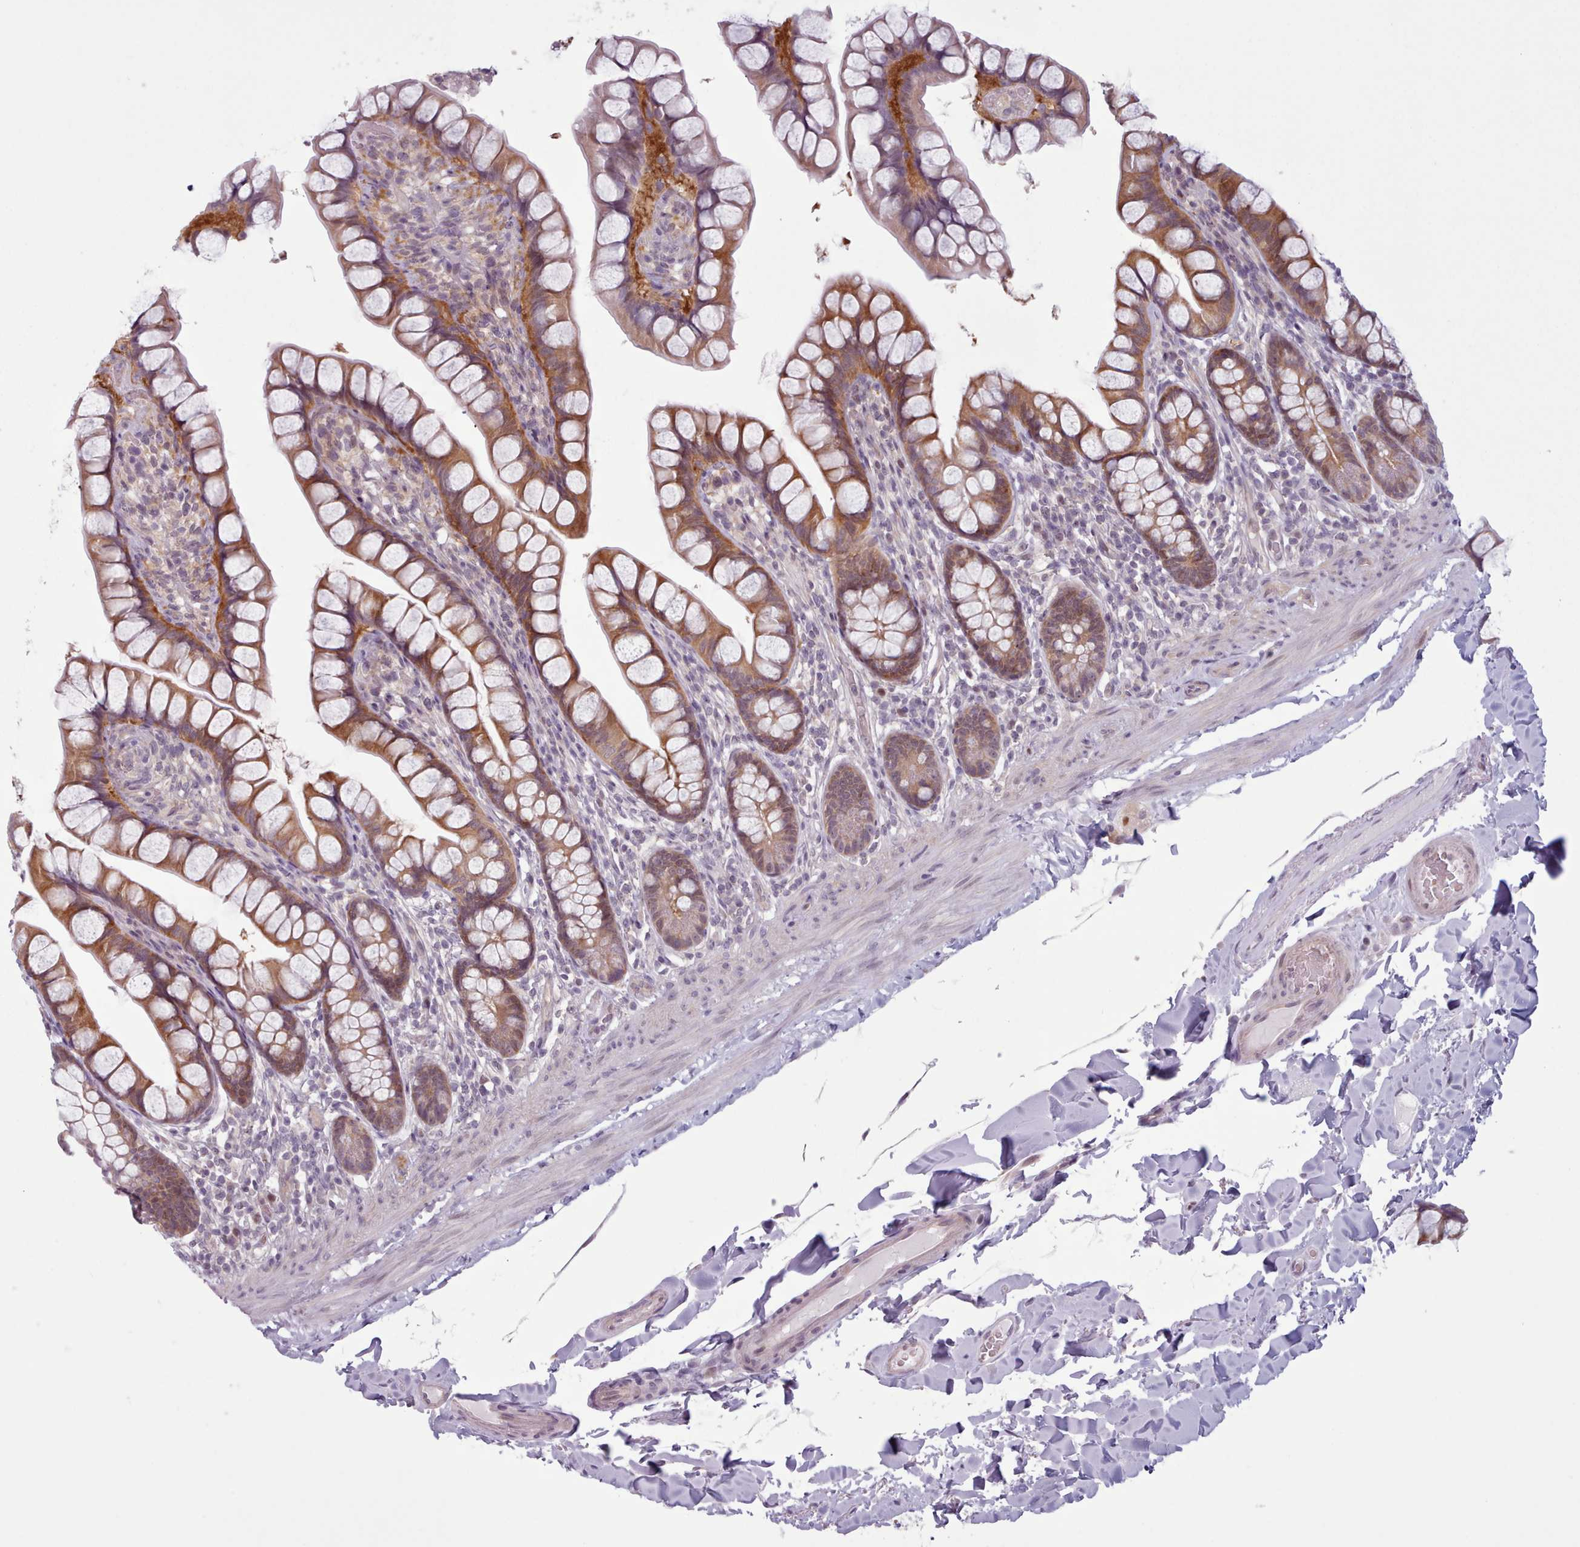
{"staining": {"intensity": "moderate", "quantity": "25%-75%", "location": "cytoplasmic/membranous"}, "tissue": "small intestine", "cell_type": "Glandular cells", "image_type": "normal", "snomed": [{"axis": "morphology", "description": "Normal tissue, NOS"}, {"axis": "topography", "description": "Small intestine"}], "caption": "Protein positivity by IHC demonstrates moderate cytoplasmic/membranous staining in about 25%-75% of glandular cells in normal small intestine.", "gene": "KBTBD6", "patient": {"sex": "male", "age": 70}}